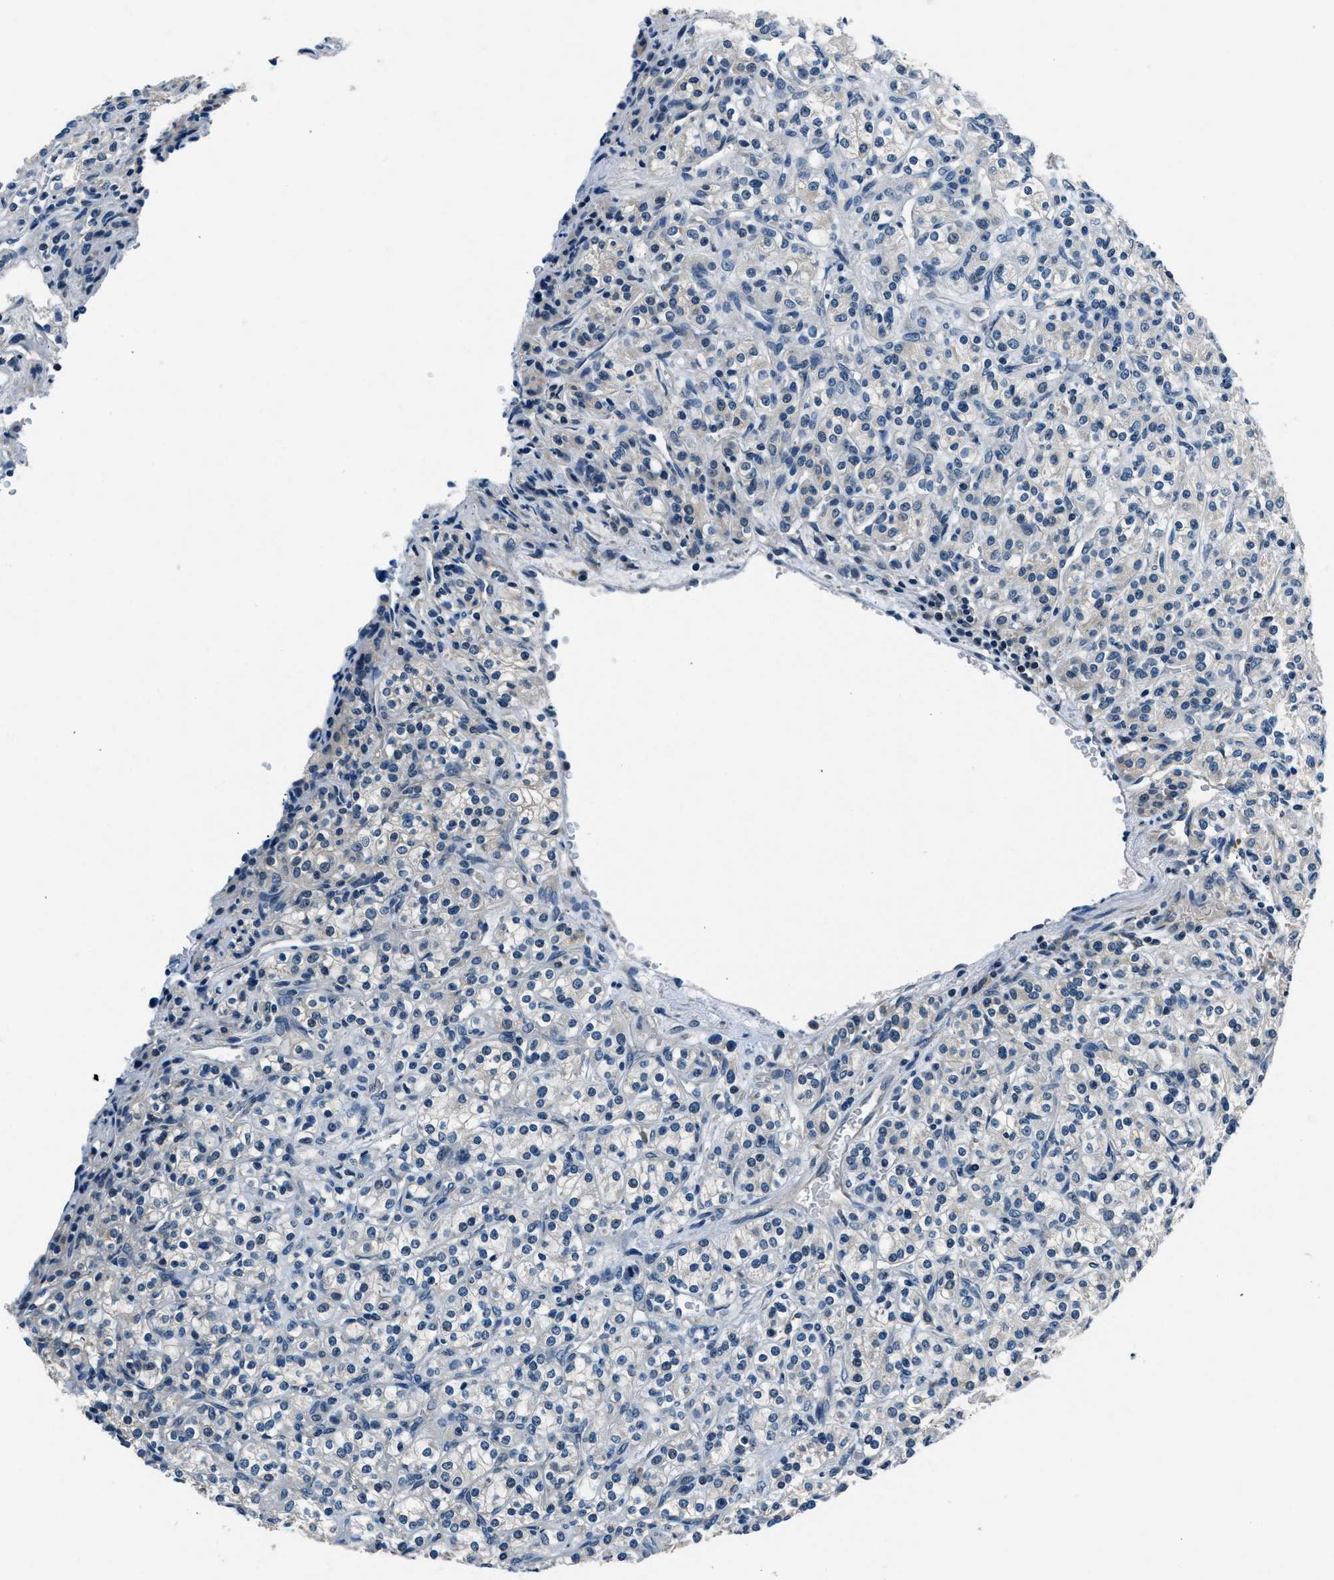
{"staining": {"intensity": "negative", "quantity": "none", "location": "none"}, "tissue": "renal cancer", "cell_type": "Tumor cells", "image_type": "cancer", "snomed": [{"axis": "morphology", "description": "Adenocarcinoma, NOS"}, {"axis": "topography", "description": "Kidney"}], "caption": "An image of renal cancer stained for a protein exhibits no brown staining in tumor cells.", "gene": "NME8", "patient": {"sex": "male", "age": 77}}